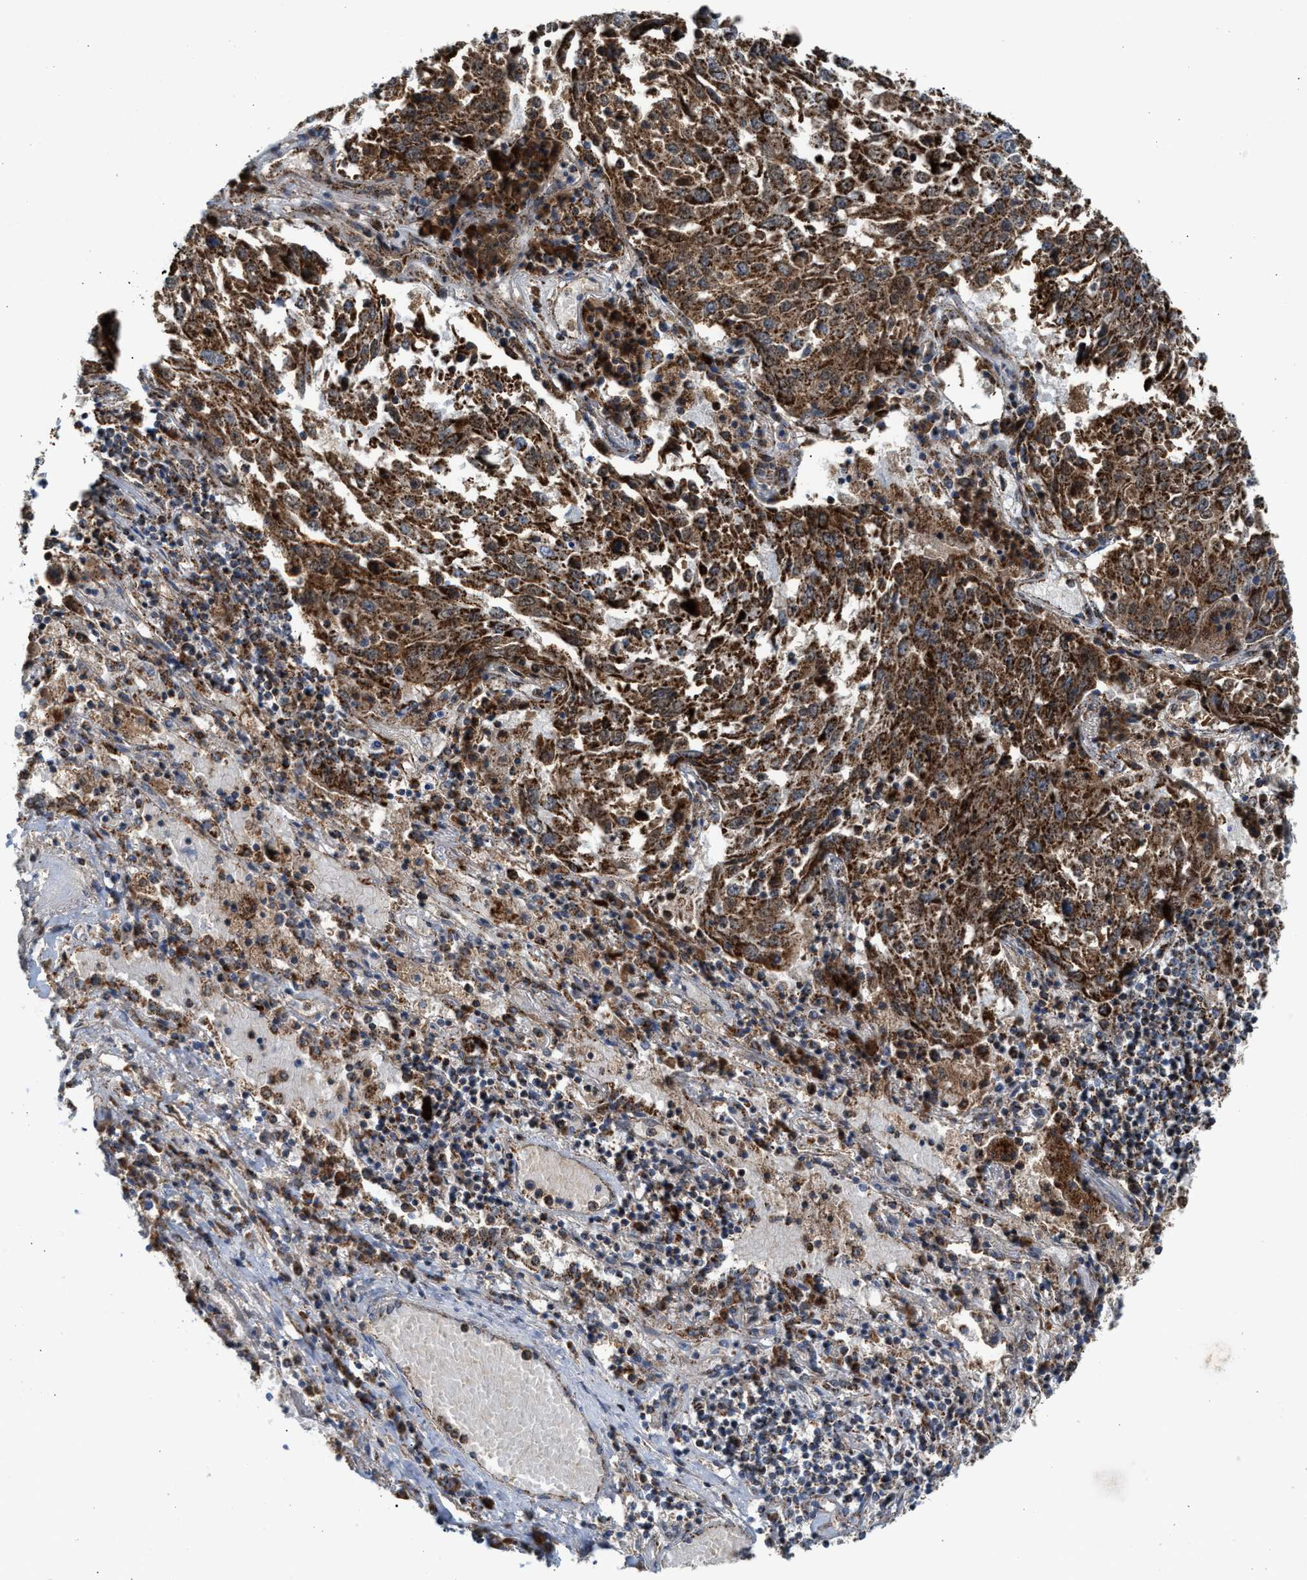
{"staining": {"intensity": "strong", "quantity": ">75%", "location": "cytoplasmic/membranous"}, "tissue": "lung cancer", "cell_type": "Tumor cells", "image_type": "cancer", "snomed": [{"axis": "morphology", "description": "Squamous cell carcinoma, NOS"}, {"axis": "topography", "description": "Lung"}], "caption": "Lung cancer tissue exhibits strong cytoplasmic/membranous expression in about >75% of tumor cells, visualized by immunohistochemistry. (Stains: DAB in brown, nuclei in blue, Microscopy: brightfield microscopy at high magnification).", "gene": "PMPCA", "patient": {"sex": "male", "age": 65}}